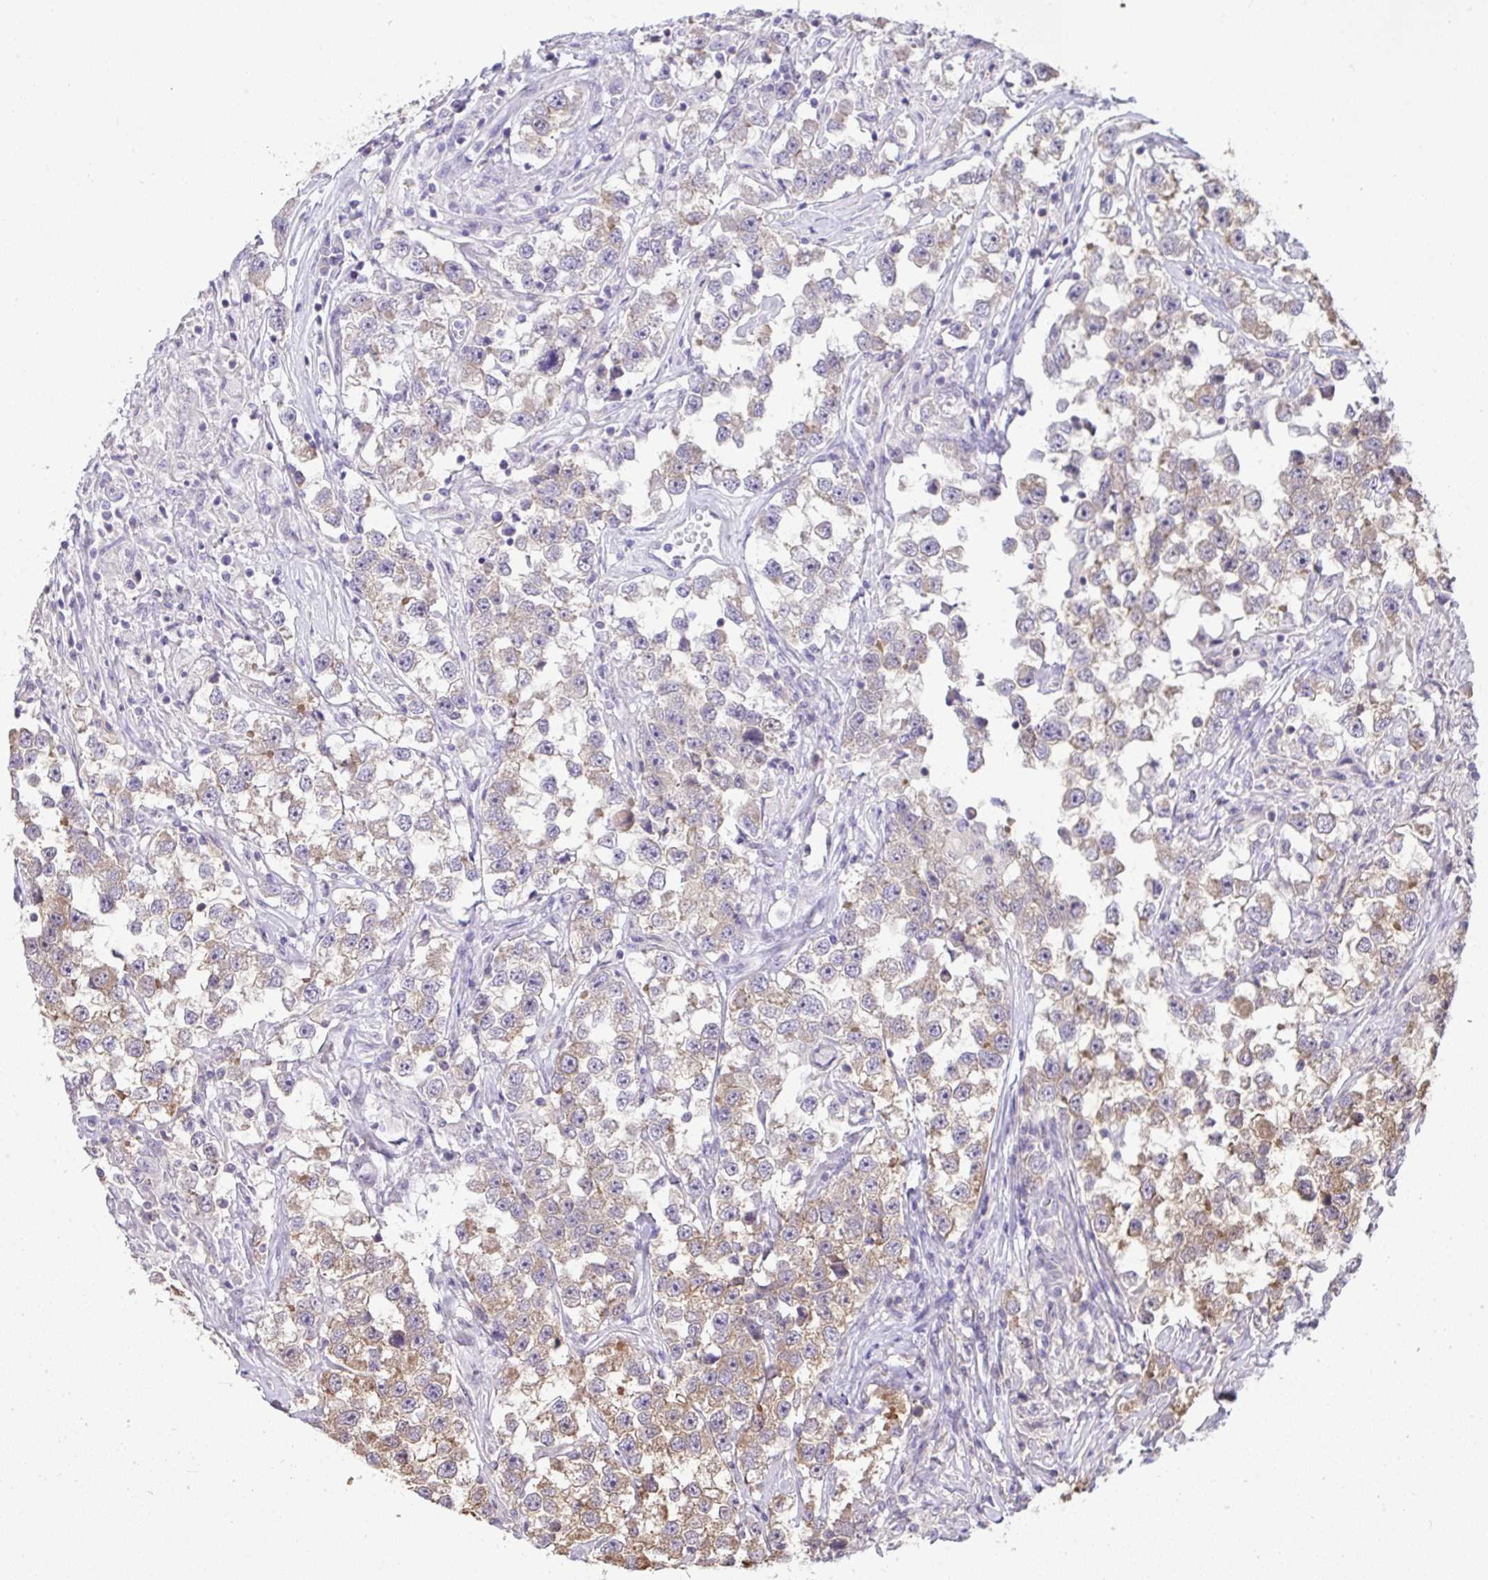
{"staining": {"intensity": "moderate", "quantity": "<25%", "location": "cytoplasmic/membranous"}, "tissue": "testis cancer", "cell_type": "Tumor cells", "image_type": "cancer", "snomed": [{"axis": "morphology", "description": "Seminoma, NOS"}, {"axis": "topography", "description": "Testis"}], "caption": "Immunohistochemical staining of human testis cancer (seminoma) displays low levels of moderate cytoplasmic/membranous staining in about <25% of tumor cells. The protein is stained brown, and the nuclei are stained in blue (DAB (3,3'-diaminobenzidine) IHC with brightfield microscopy, high magnification).", "gene": "C12orf57", "patient": {"sex": "male", "age": 46}}